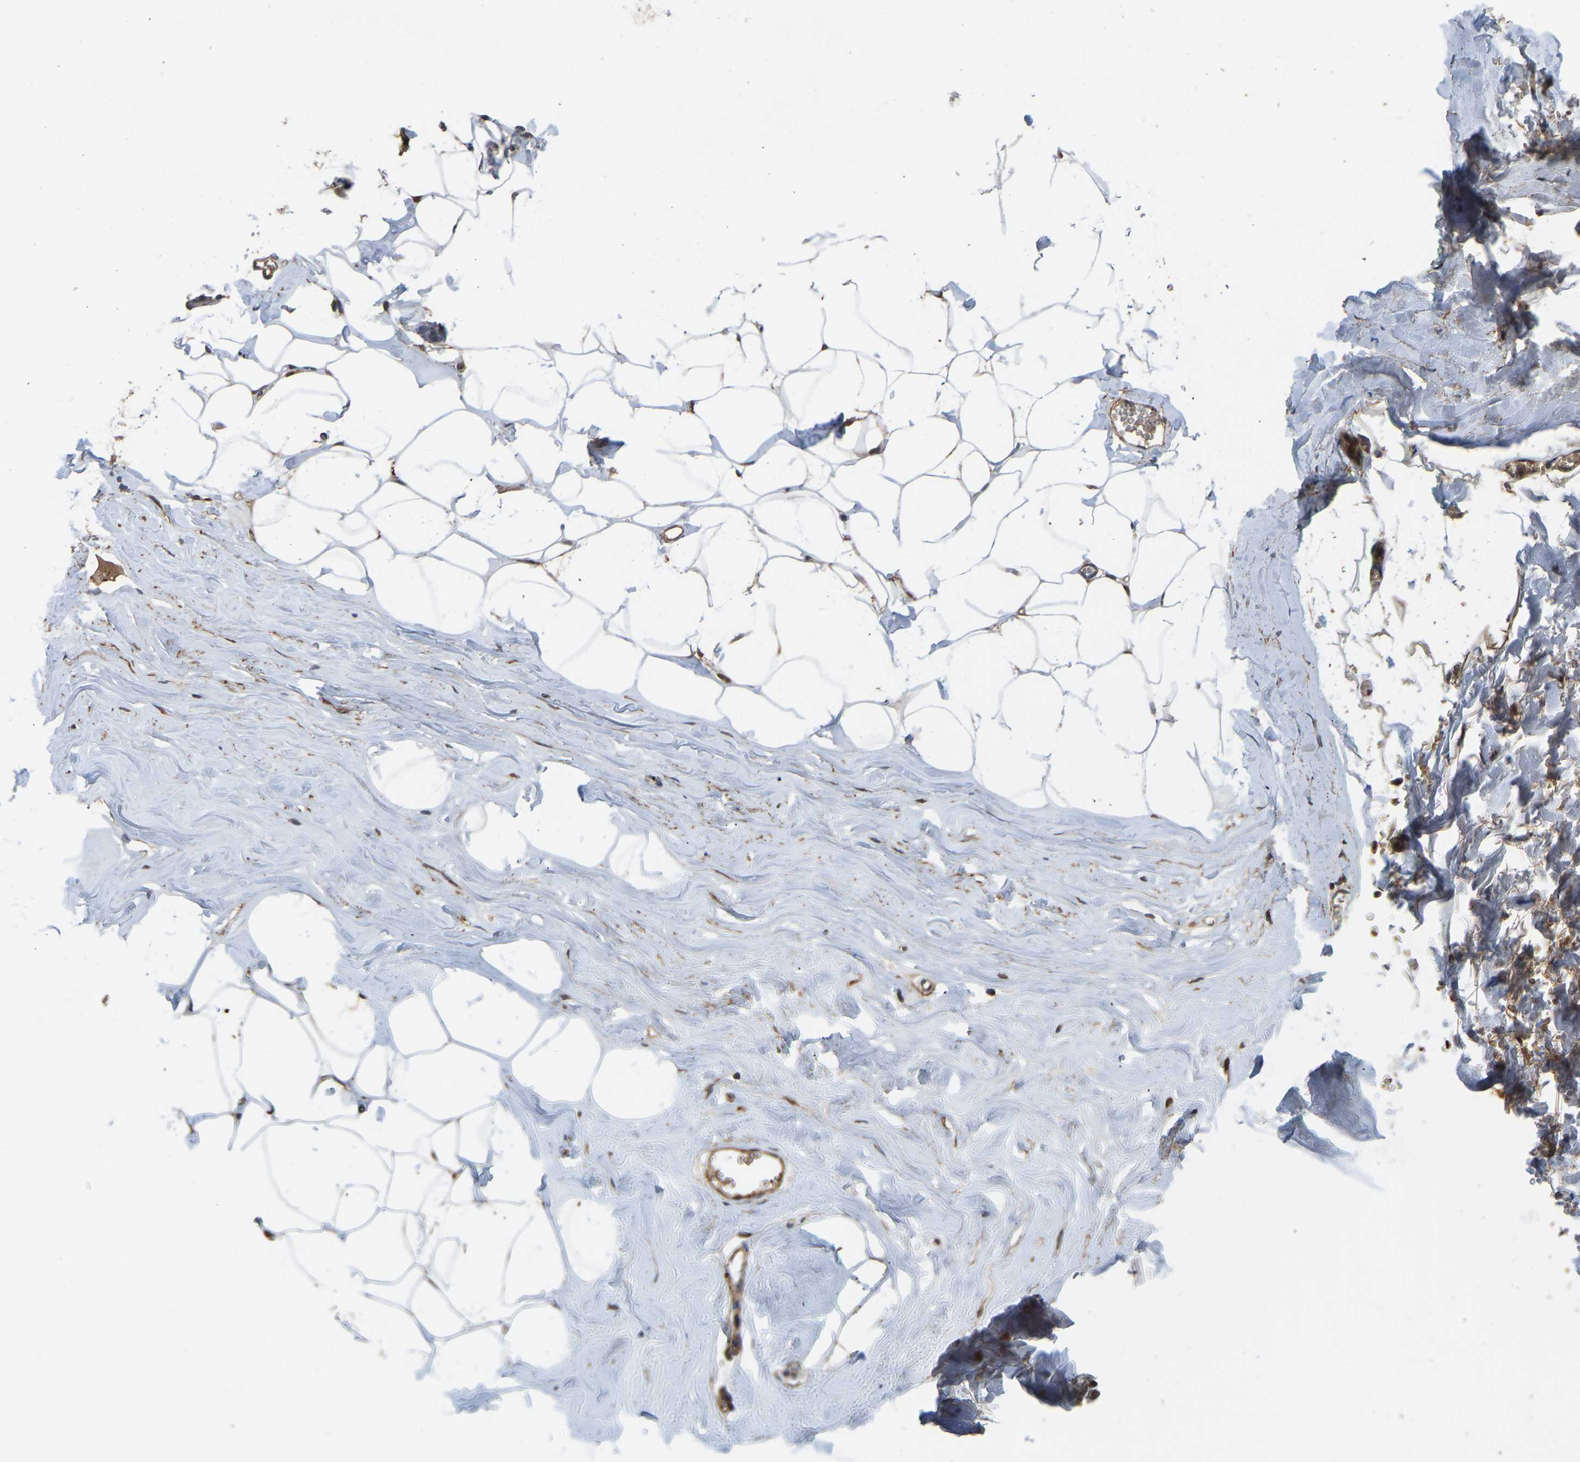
{"staining": {"intensity": "moderate", "quantity": ">75%", "location": "cytoplasmic/membranous"}, "tissue": "adipose tissue", "cell_type": "Adipocytes", "image_type": "normal", "snomed": [{"axis": "morphology", "description": "Normal tissue, NOS"}, {"axis": "morphology", "description": "Fibrosis, NOS"}, {"axis": "topography", "description": "Breast"}, {"axis": "topography", "description": "Adipose tissue"}], "caption": "This image shows IHC staining of benign adipose tissue, with medium moderate cytoplasmic/membranous expression in about >75% of adipocytes.", "gene": "CYP7B1", "patient": {"sex": "female", "age": 39}}